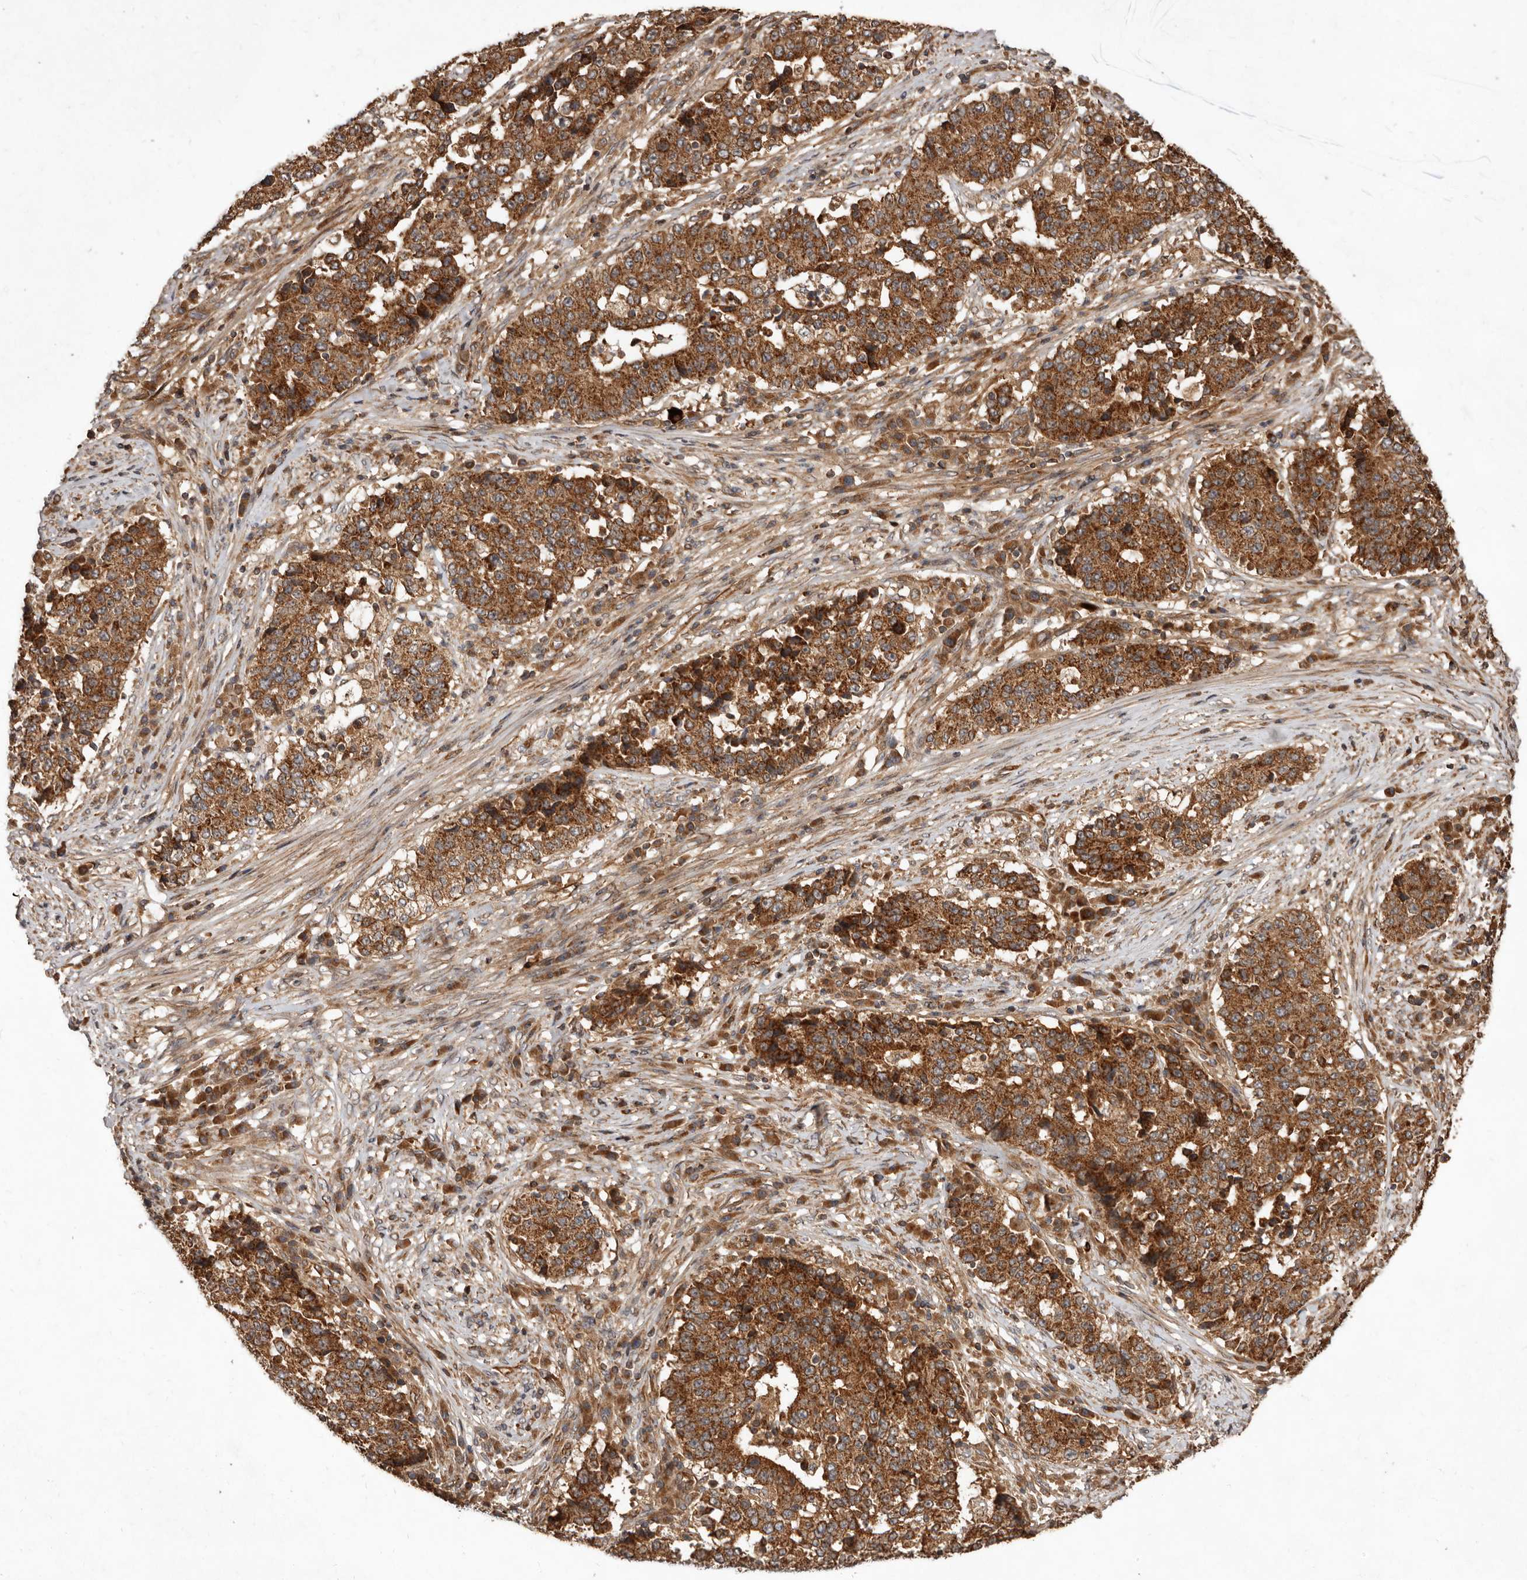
{"staining": {"intensity": "moderate", "quantity": ">75%", "location": "cytoplasmic/membranous"}, "tissue": "stomach cancer", "cell_type": "Tumor cells", "image_type": "cancer", "snomed": [{"axis": "morphology", "description": "Adenocarcinoma, NOS"}, {"axis": "topography", "description": "Stomach"}], "caption": "Approximately >75% of tumor cells in stomach cancer demonstrate moderate cytoplasmic/membranous protein expression as visualized by brown immunohistochemical staining.", "gene": "STK36", "patient": {"sex": "male", "age": 59}}